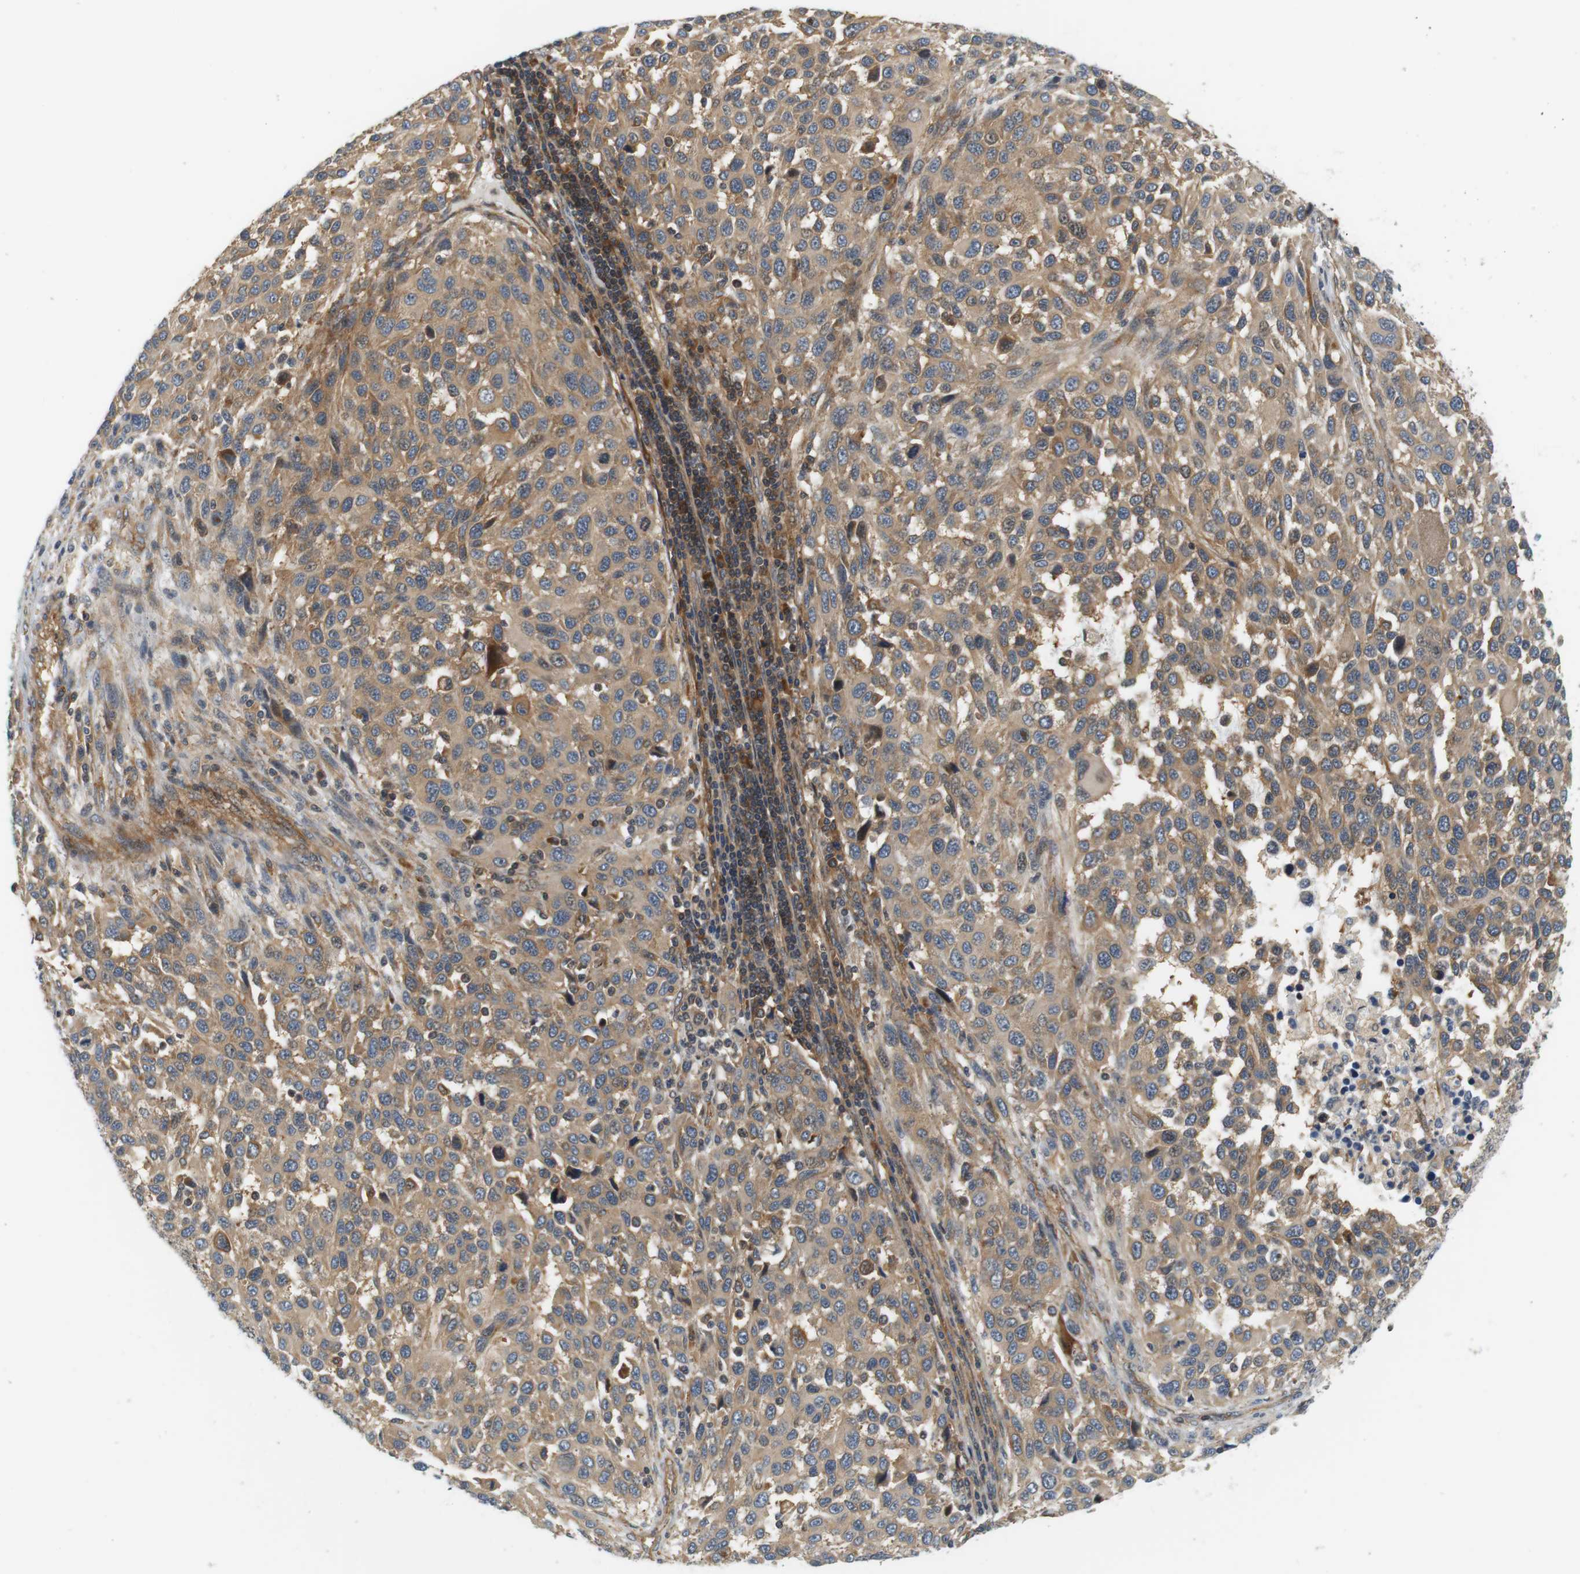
{"staining": {"intensity": "moderate", "quantity": ">75%", "location": "cytoplasmic/membranous"}, "tissue": "melanoma", "cell_type": "Tumor cells", "image_type": "cancer", "snomed": [{"axis": "morphology", "description": "Malignant melanoma, Metastatic site"}, {"axis": "topography", "description": "Lymph node"}], "caption": "This histopathology image reveals melanoma stained with immunohistochemistry (IHC) to label a protein in brown. The cytoplasmic/membranous of tumor cells show moderate positivity for the protein. Nuclei are counter-stained blue.", "gene": "SH3GLB1", "patient": {"sex": "male", "age": 61}}